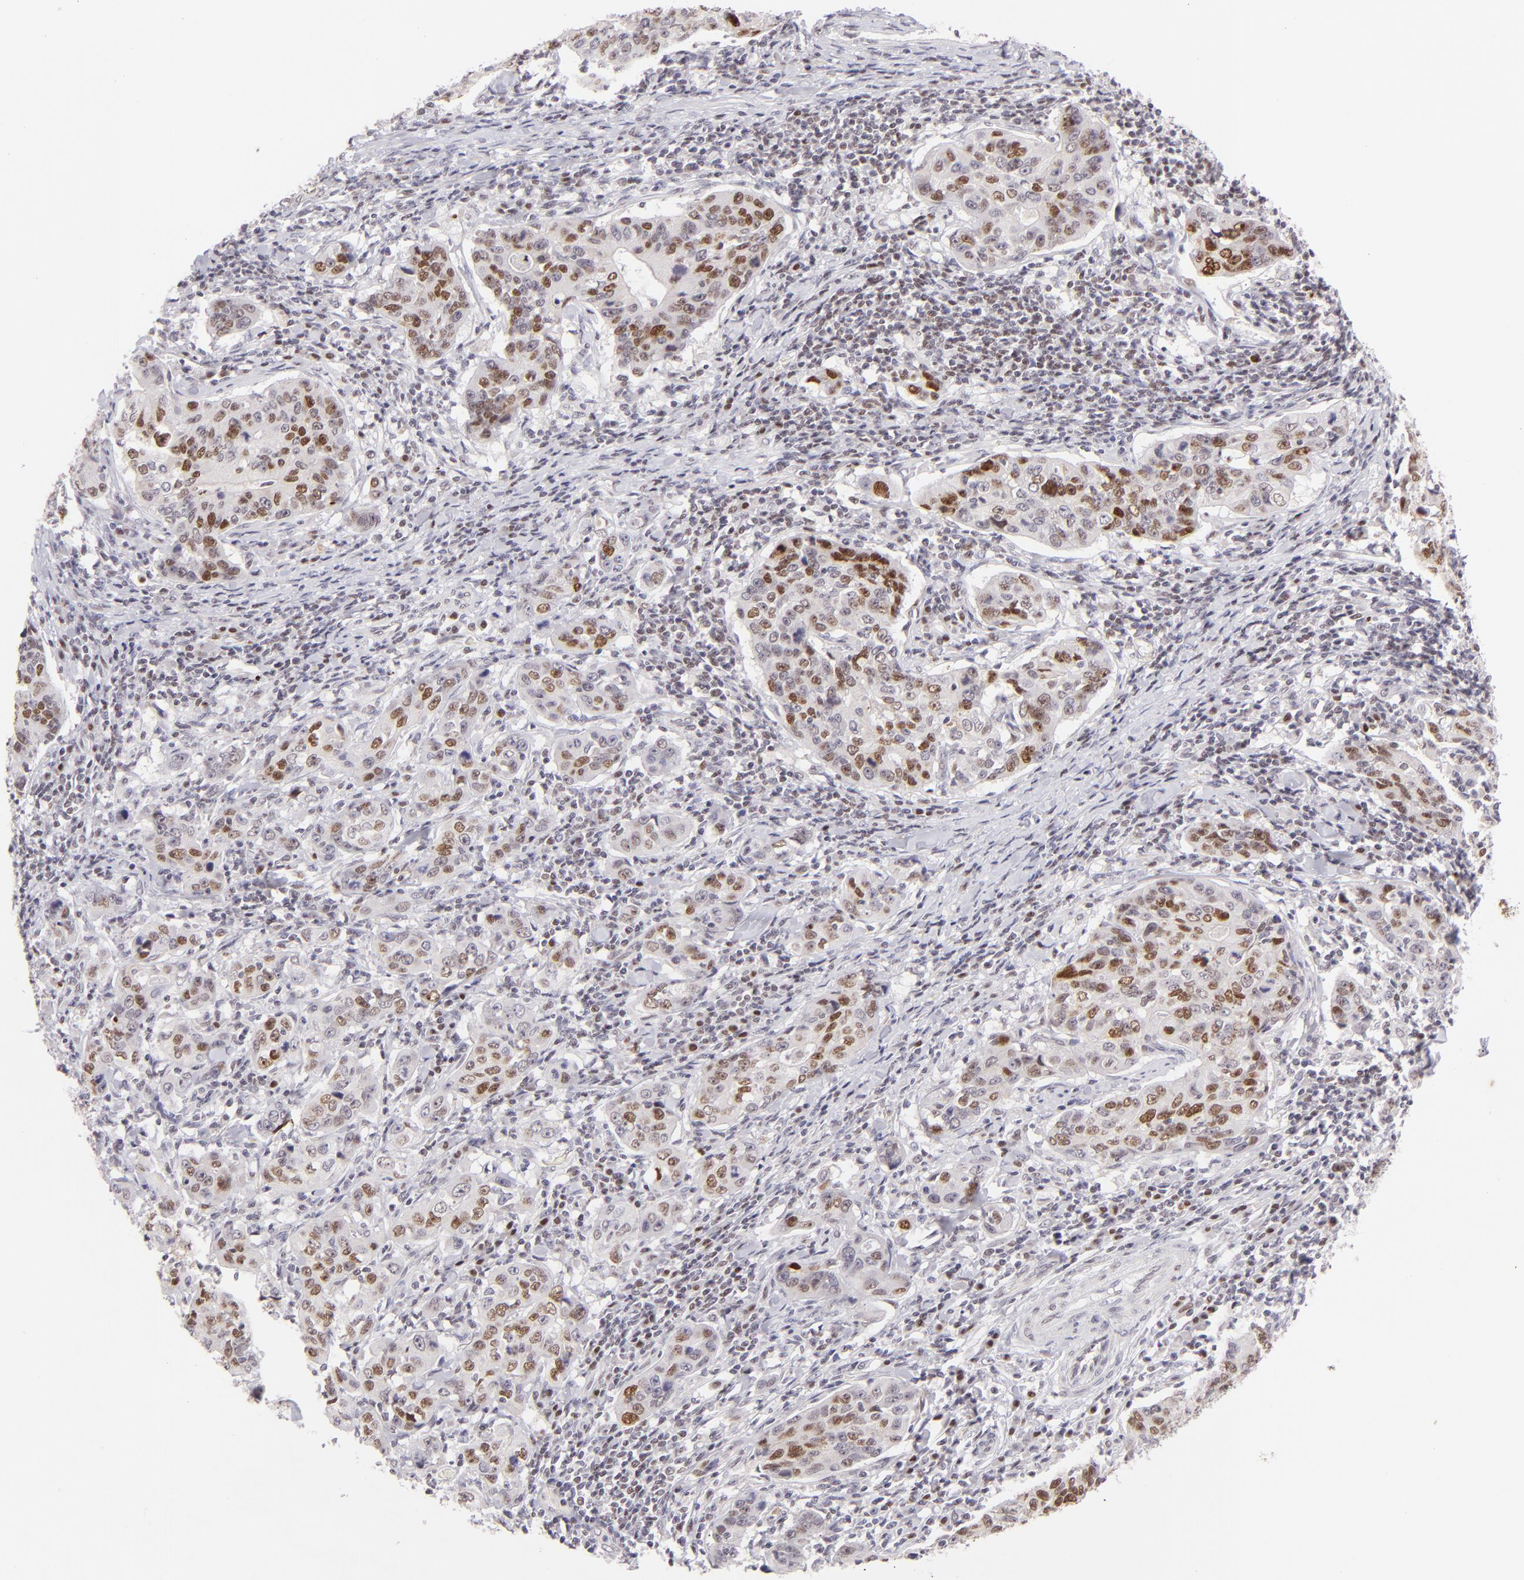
{"staining": {"intensity": "moderate", "quantity": ">75%", "location": "nuclear"}, "tissue": "stomach cancer", "cell_type": "Tumor cells", "image_type": "cancer", "snomed": [{"axis": "morphology", "description": "Adenocarcinoma, NOS"}, {"axis": "topography", "description": "Esophagus"}, {"axis": "topography", "description": "Stomach"}], "caption": "Immunohistochemical staining of stomach cancer (adenocarcinoma) displays moderate nuclear protein staining in approximately >75% of tumor cells.", "gene": "POU2F1", "patient": {"sex": "male", "age": 74}}